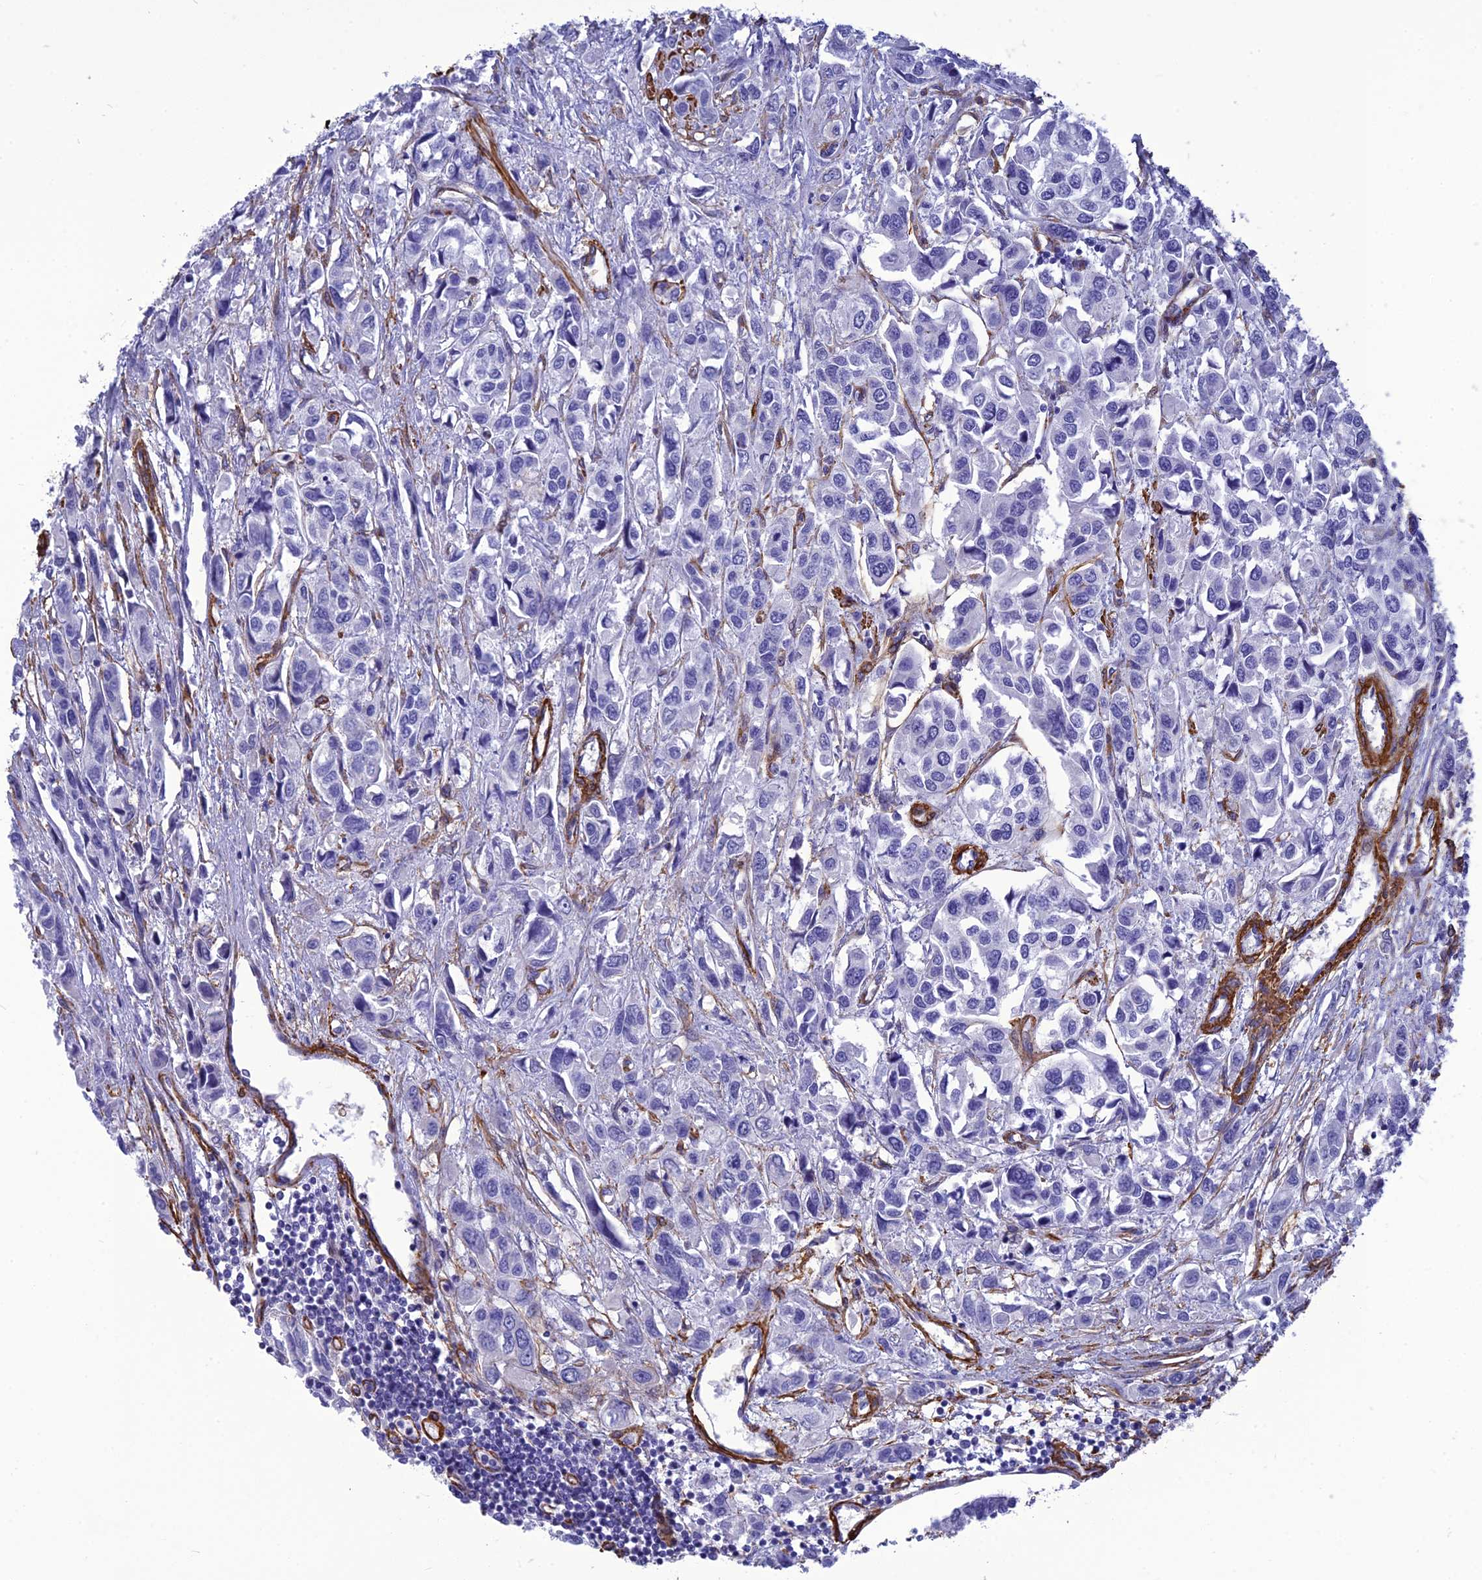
{"staining": {"intensity": "negative", "quantity": "none", "location": "none"}, "tissue": "urothelial cancer", "cell_type": "Tumor cells", "image_type": "cancer", "snomed": [{"axis": "morphology", "description": "Urothelial carcinoma, High grade"}, {"axis": "topography", "description": "Urinary bladder"}], "caption": "This photomicrograph is of urothelial cancer stained with immunohistochemistry (IHC) to label a protein in brown with the nuclei are counter-stained blue. There is no positivity in tumor cells.", "gene": "NKD1", "patient": {"sex": "male", "age": 67}}